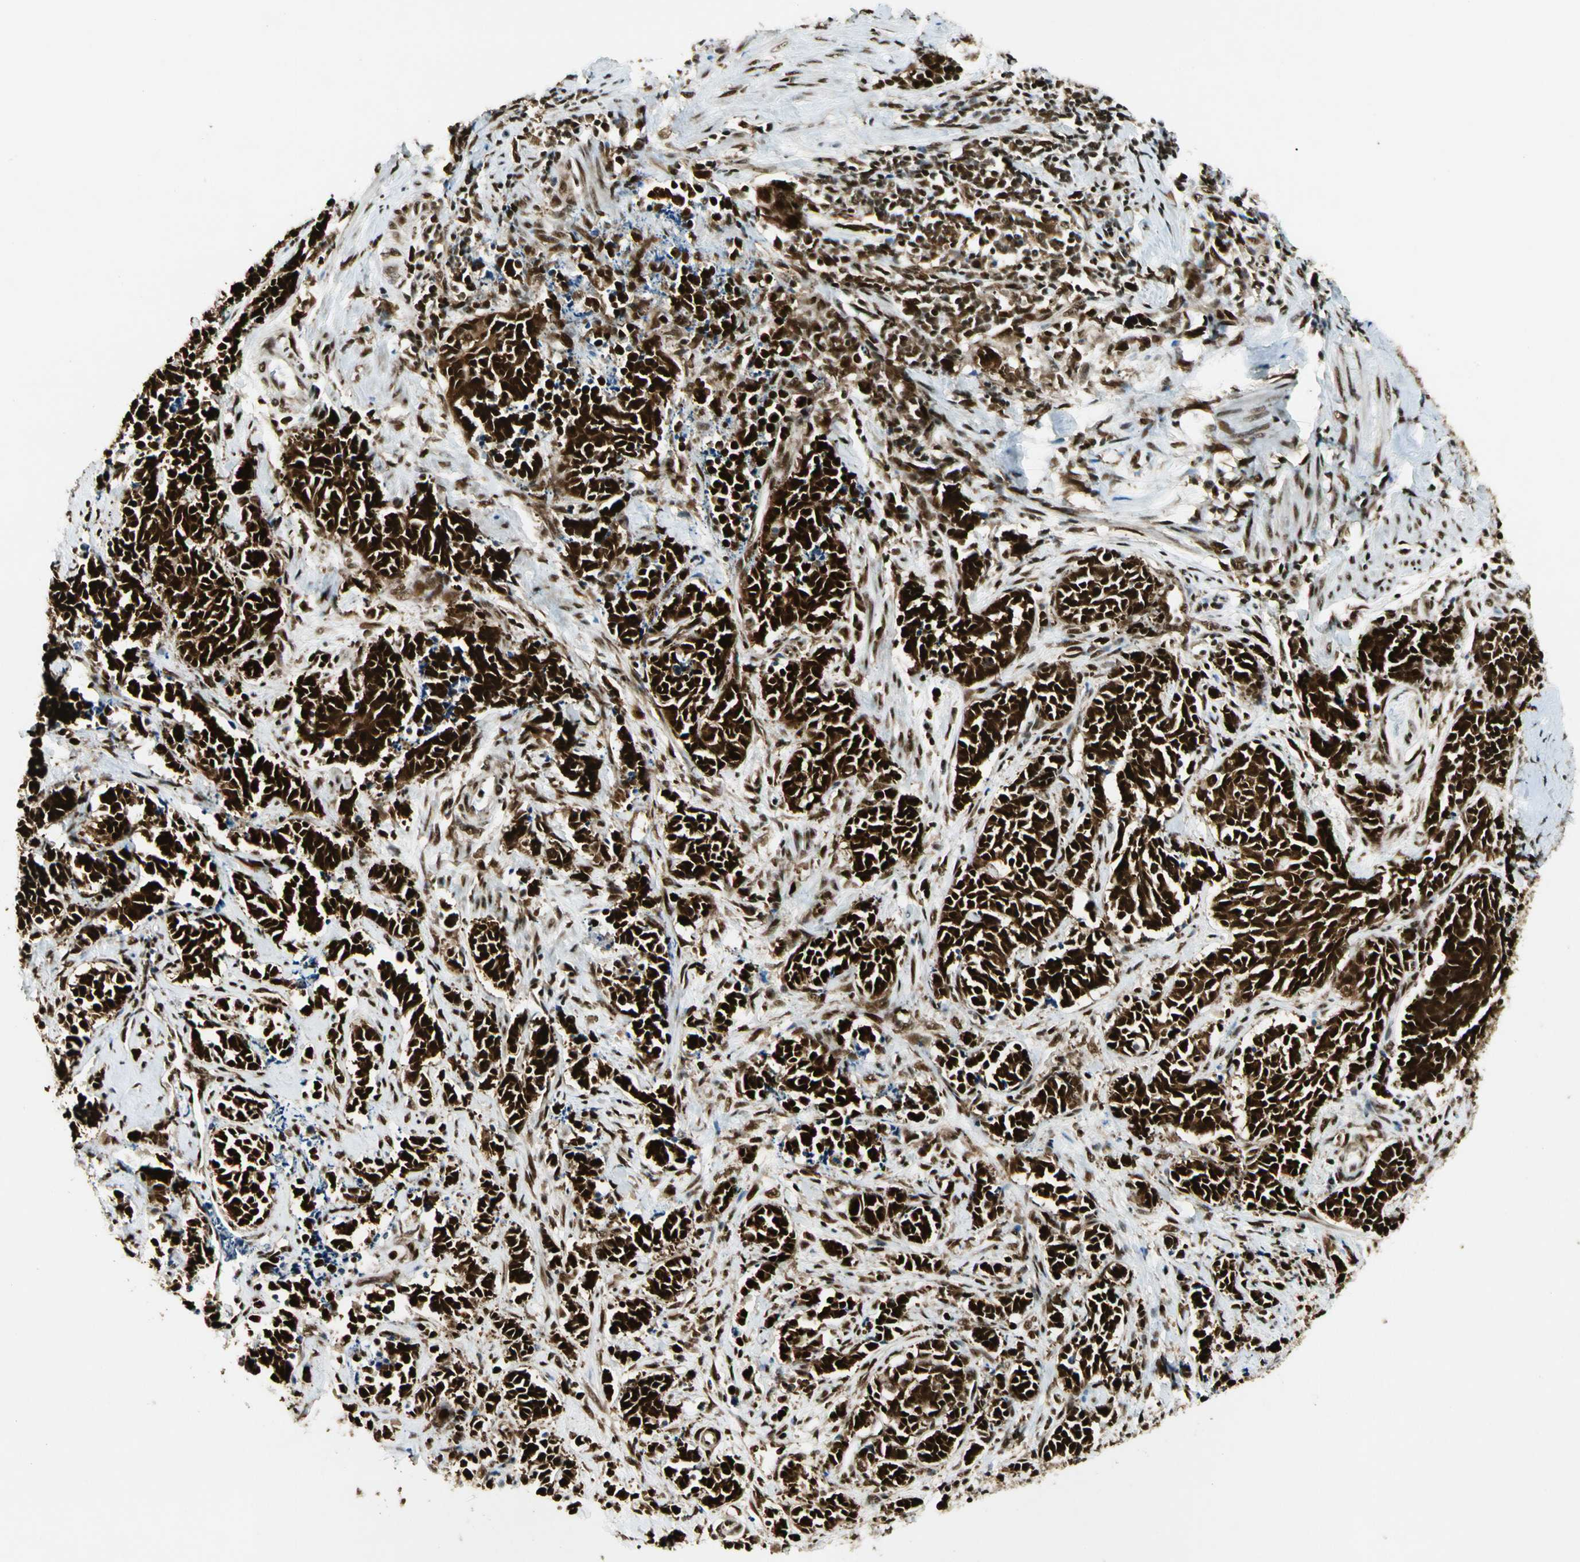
{"staining": {"intensity": "strong", "quantity": ">75%", "location": "cytoplasmic/membranous,nuclear"}, "tissue": "cervical cancer", "cell_type": "Tumor cells", "image_type": "cancer", "snomed": [{"axis": "morphology", "description": "Squamous cell carcinoma, NOS"}, {"axis": "topography", "description": "Cervix"}], "caption": "This histopathology image reveals cervical squamous cell carcinoma stained with immunohistochemistry to label a protein in brown. The cytoplasmic/membranous and nuclear of tumor cells show strong positivity for the protein. Nuclei are counter-stained blue.", "gene": "FUS", "patient": {"sex": "female", "age": 35}}